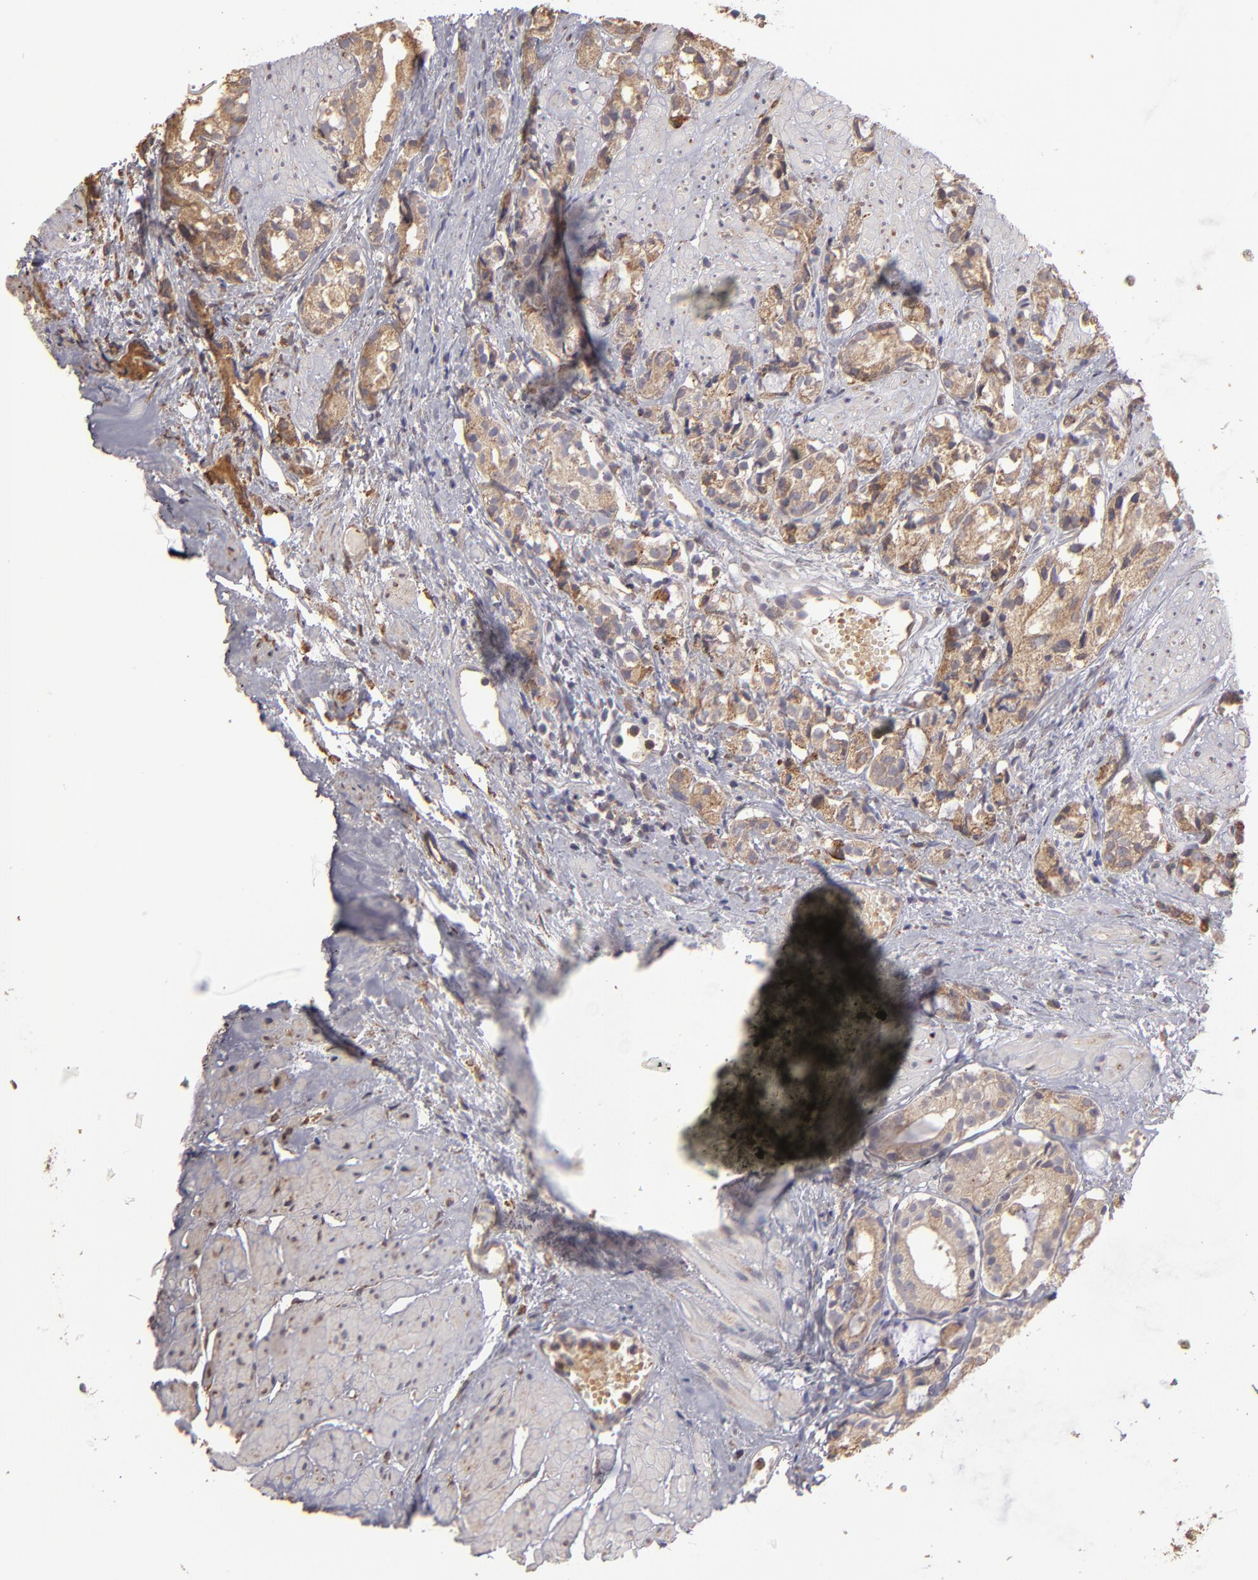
{"staining": {"intensity": "moderate", "quantity": ">75%", "location": "cytoplasmic/membranous"}, "tissue": "prostate cancer", "cell_type": "Tumor cells", "image_type": "cancer", "snomed": [{"axis": "morphology", "description": "Adenocarcinoma, High grade"}, {"axis": "topography", "description": "Prostate"}], "caption": "High-power microscopy captured an immunohistochemistry (IHC) histopathology image of prostate cancer (adenocarcinoma (high-grade)), revealing moderate cytoplasmic/membranous positivity in approximately >75% of tumor cells. (DAB IHC with brightfield microscopy, high magnification).", "gene": "CALR", "patient": {"sex": "male", "age": 85}}